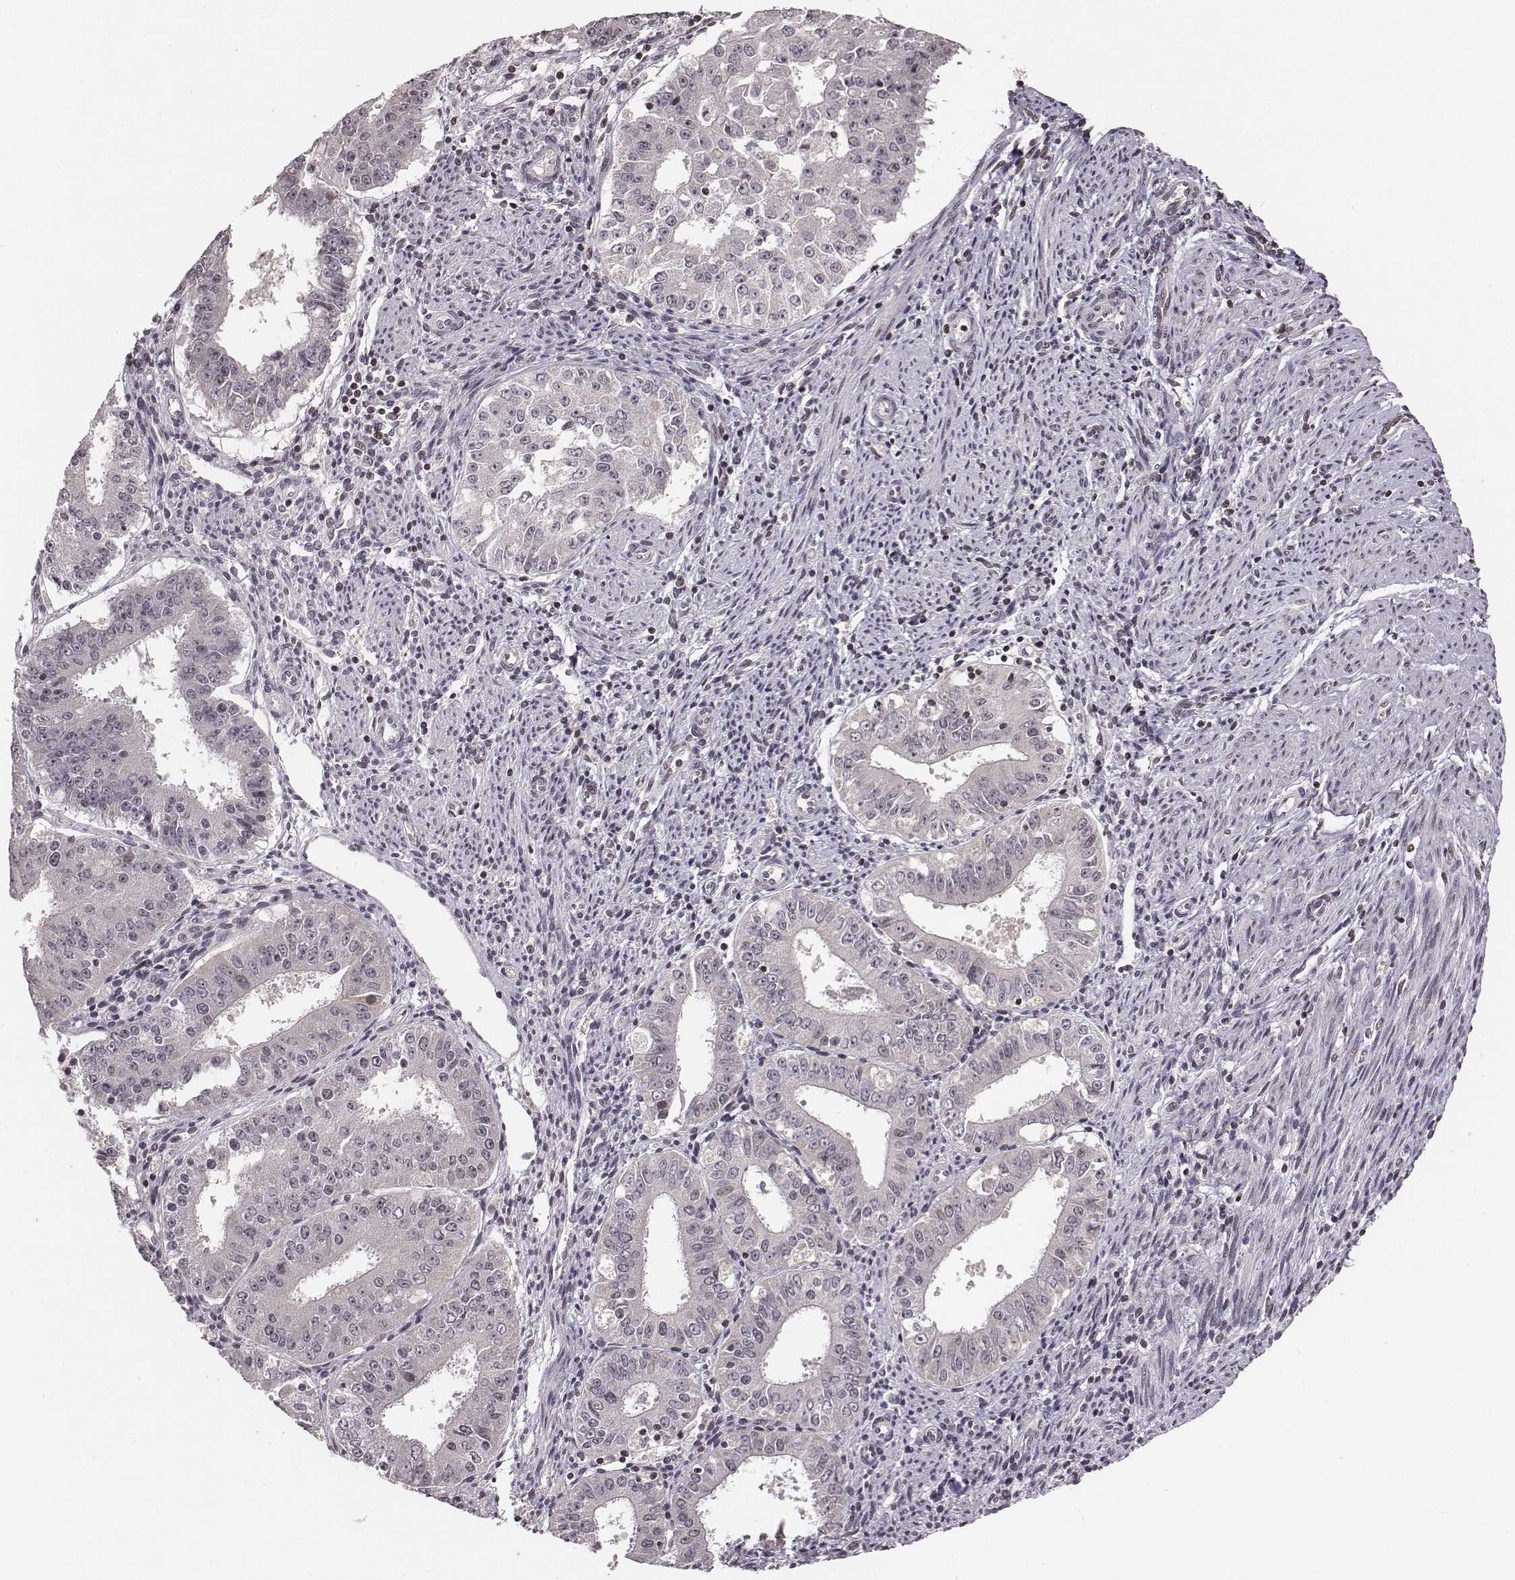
{"staining": {"intensity": "negative", "quantity": "none", "location": "none"}, "tissue": "ovarian cancer", "cell_type": "Tumor cells", "image_type": "cancer", "snomed": [{"axis": "morphology", "description": "Carcinoma, endometroid"}, {"axis": "topography", "description": "Ovary"}], "caption": "Immunohistochemistry (IHC) of ovarian cancer (endometroid carcinoma) displays no expression in tumor cells.", "gene": "GRM4", "patient": {"sex": "female", "age": 42}}